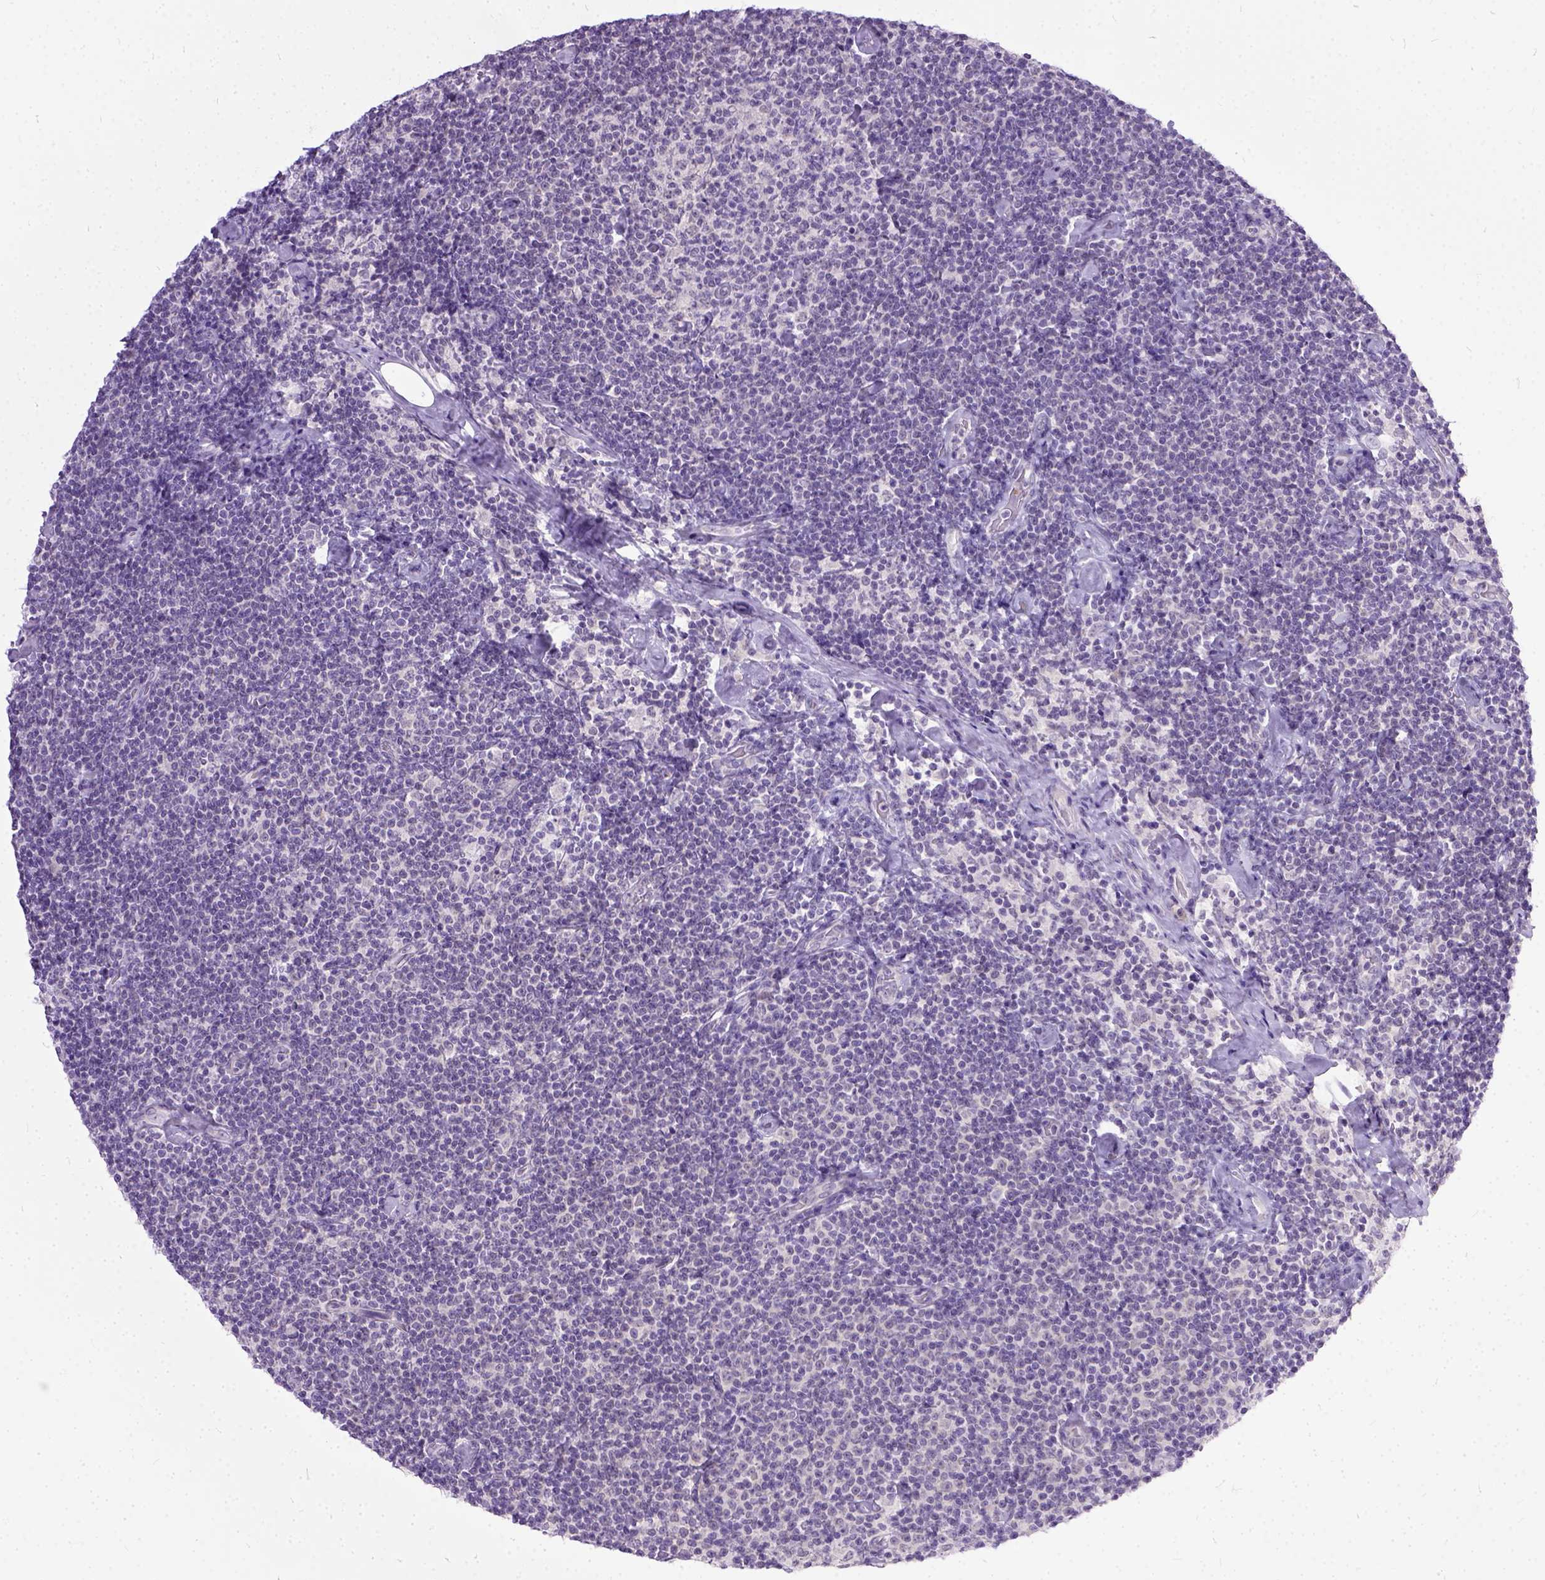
{"staining": {"intensity": "negative", "quantity": "none", "location": "none"}, "tissue": "lymphoma", "cell_type": "Tumor cells", "image_type": "cancer", "snomed": [{"axis": "morphology", "description": "Malignant lymphoma, non-Hodgkin's type, Low grade"}, {"axis": "topography", "description": "Lymph node"}], "caption": "This is an immunohistochemistry photomicrograph of malignant lymphoma, non-Hodgkin's type (low-grade). There is no expression in tumor cells.", "gene": "TCEAL7", "patient": {"sex": "male", "age": 81}}